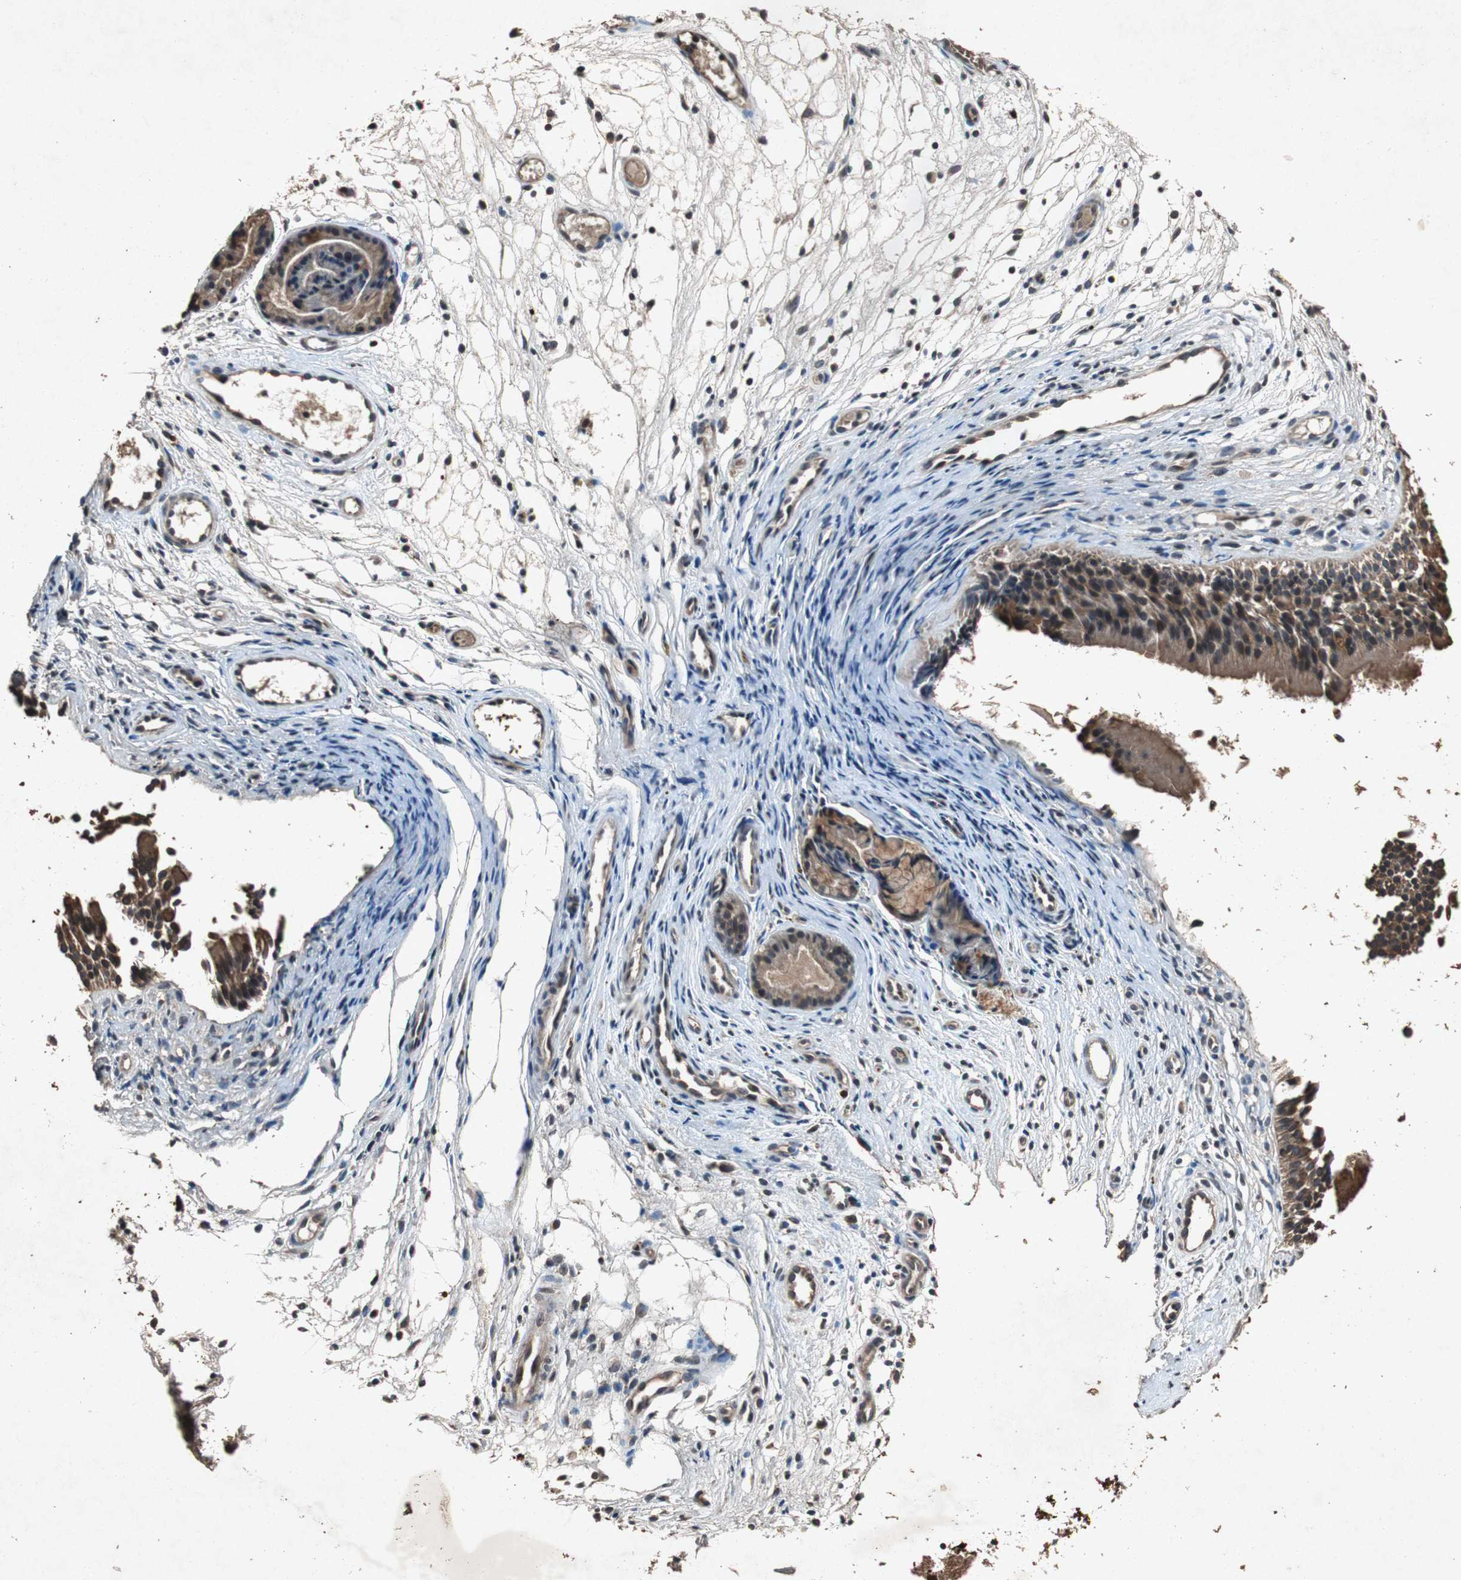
{"staining": {"intensity": "strong", "quantity": ">75%", "location": "cytoplasmic/membranous"}, "tissue": "nasopharynx", "cell_type": "Respiratory epithelial cells", "image_type": "normal", "snomed": [{"axis": "morphology", "description": "Normal tissue, NOS"}, {"axis": "topography", "description": "Nasopharynx"}], "caption": "The photomicrograph exhibits immunohistochemical staining of normal nasopharynx. There is strong cytoplasmic/membranous positivity is seen in about >75% of respiratory epithelial cells. Immunohistochemistry stains the protein in brown and the nuclei are stained blue.", "gene": "SLIT2", "patient": {"sex": "female", "age": 54}}